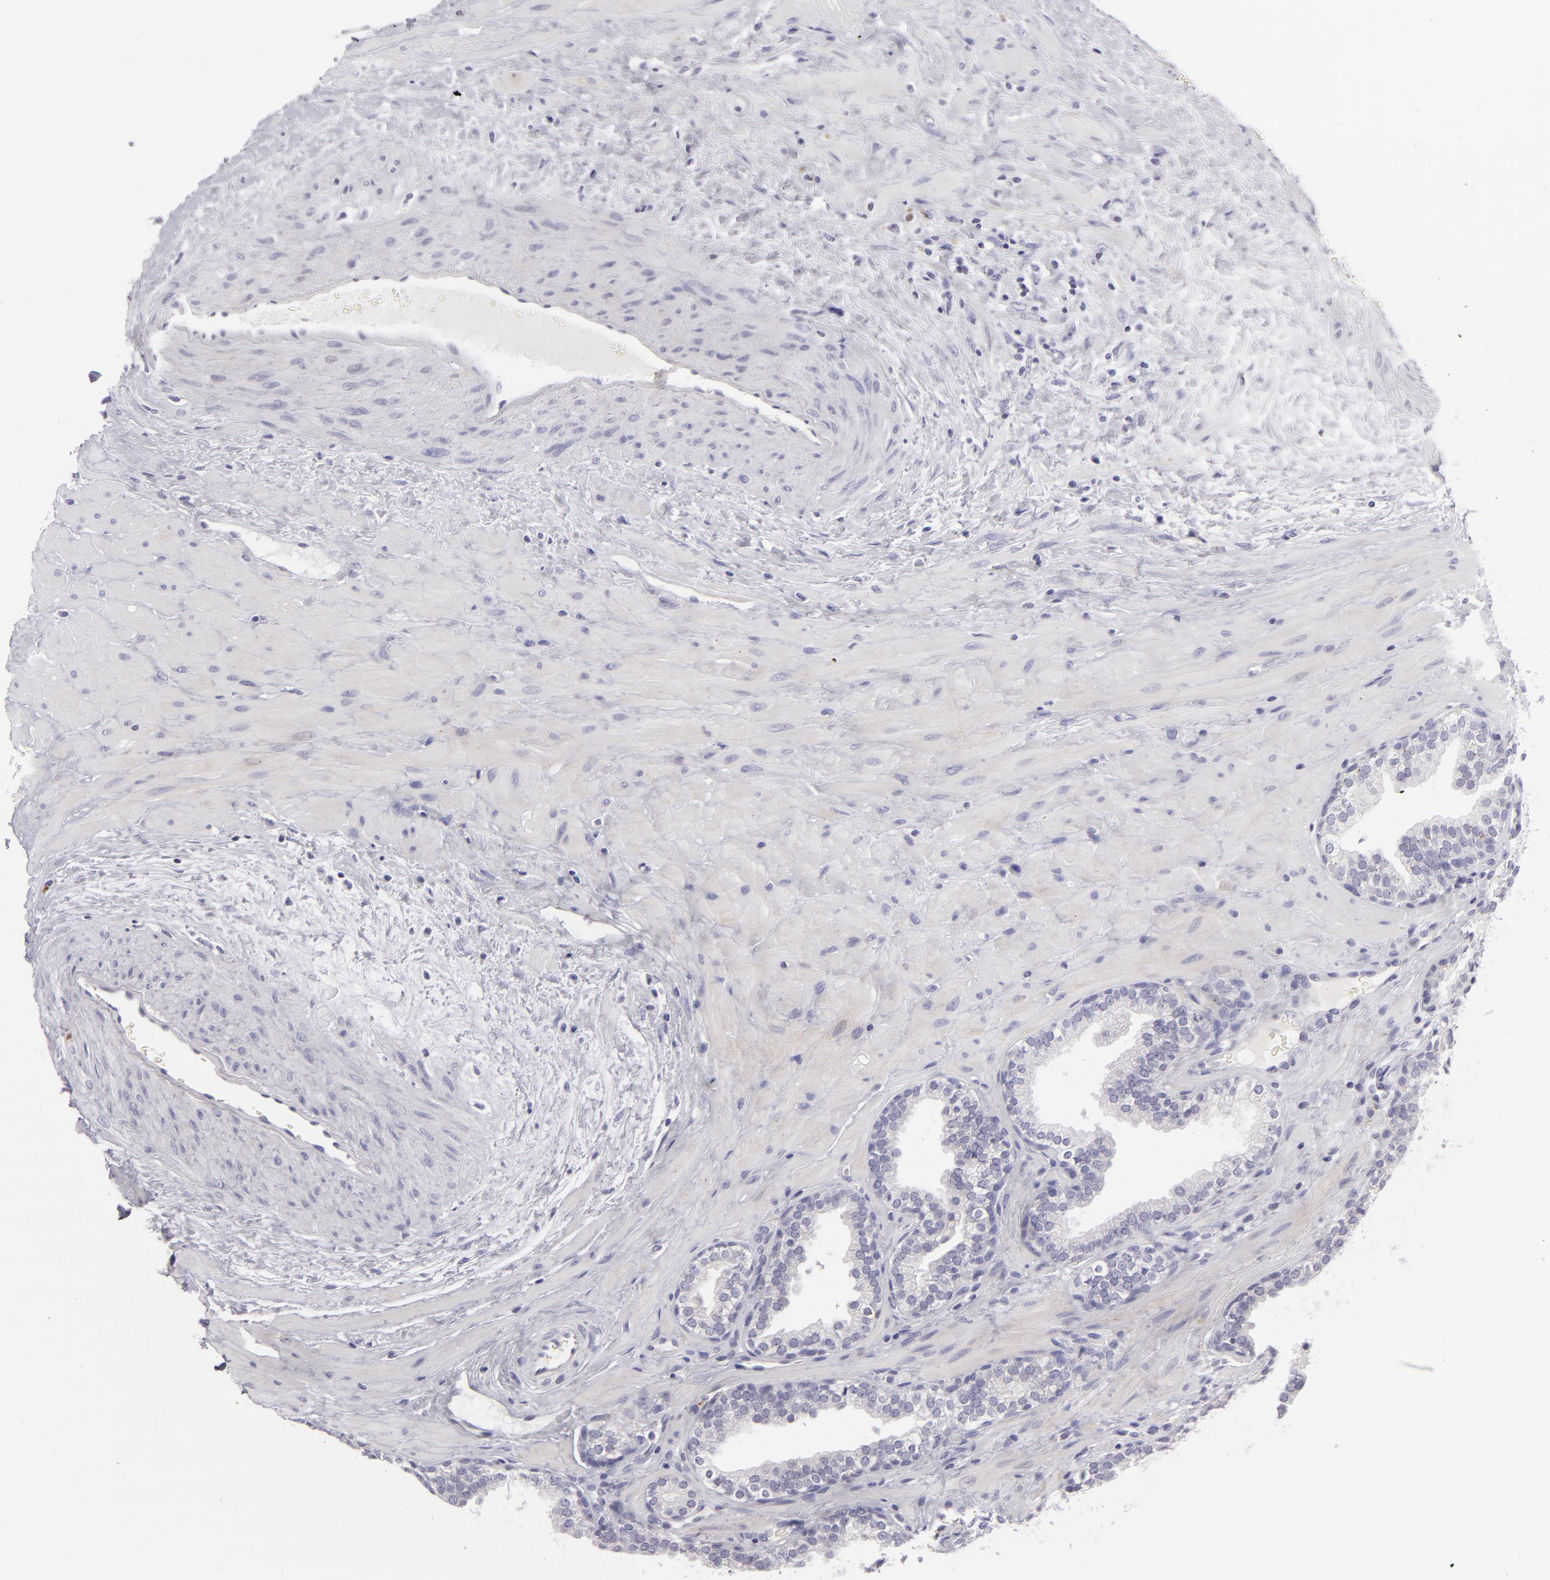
{"staining": {"intensity": "negative", "quantity": "none", "location": "none"}, "tissue": "prostate", "cell_type": "Glandular cells", "image_type": "normal", "snomed": [{"axis": "morphology", "description": "Normal tissue, NOS"}, {"axis": "topography", "description": "Prostate"}], "caption": "This is an IHC micrograph of normal human prostate. There is no expression in glandular cells.", "gene": "TNNC1", "patient": {"sex": "male", "age": 51}}